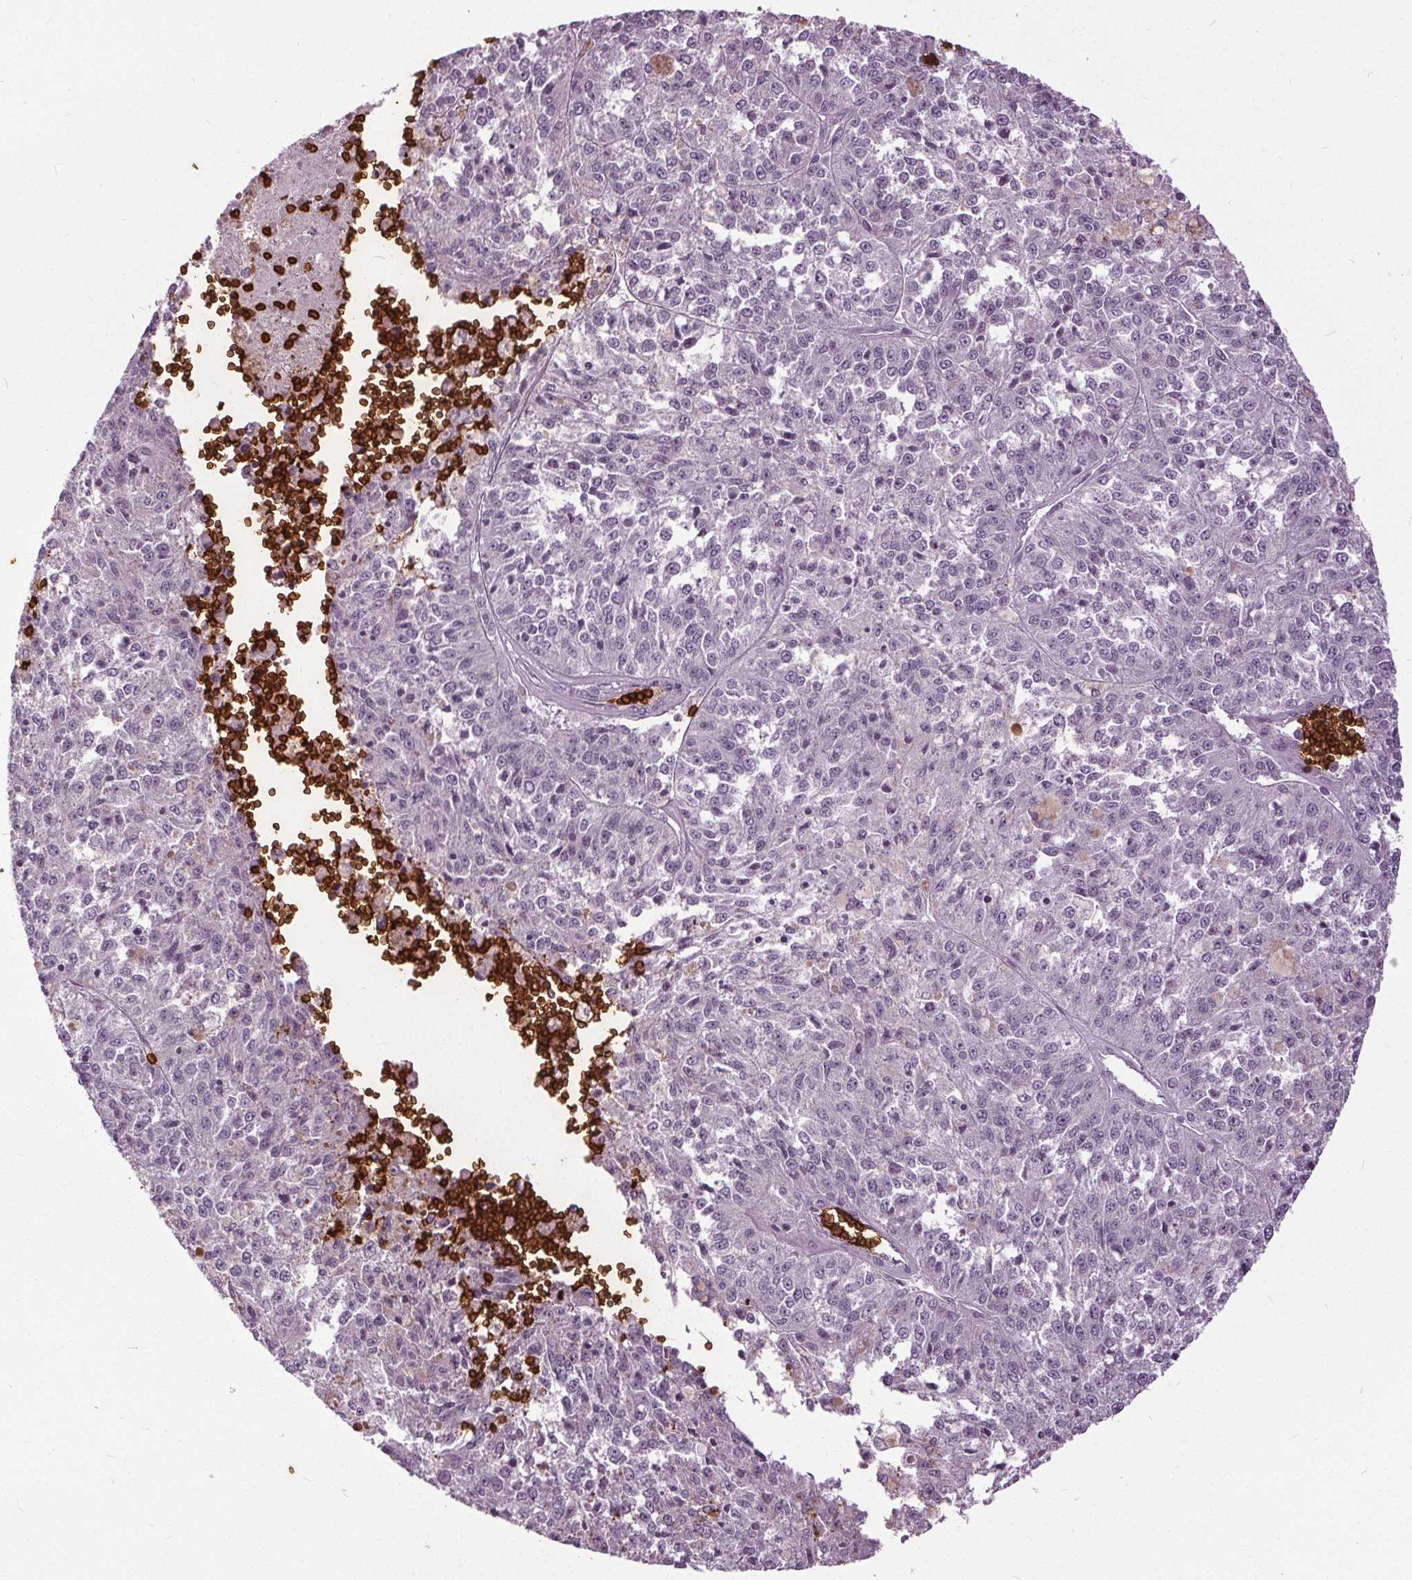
{"staining": {"intensity": "negative", "quantity": "none", "location": "none"}, "tissue": "melanoma", "cell_type": "Tumor cells", "image_type": "cancer", "snomed": [{"axis": "morphology", "description": "Malignant melanoma, Metastatic site"}, {"axis": "topography", "description": "Lymph node"}], "caption": "Immunohistochemistry image of melanoma stained for a protein (brown), which exhibits no staining in tumor cells.", "gene": "SLC4A1", "patient": {"sex": "female", "age": 64}}